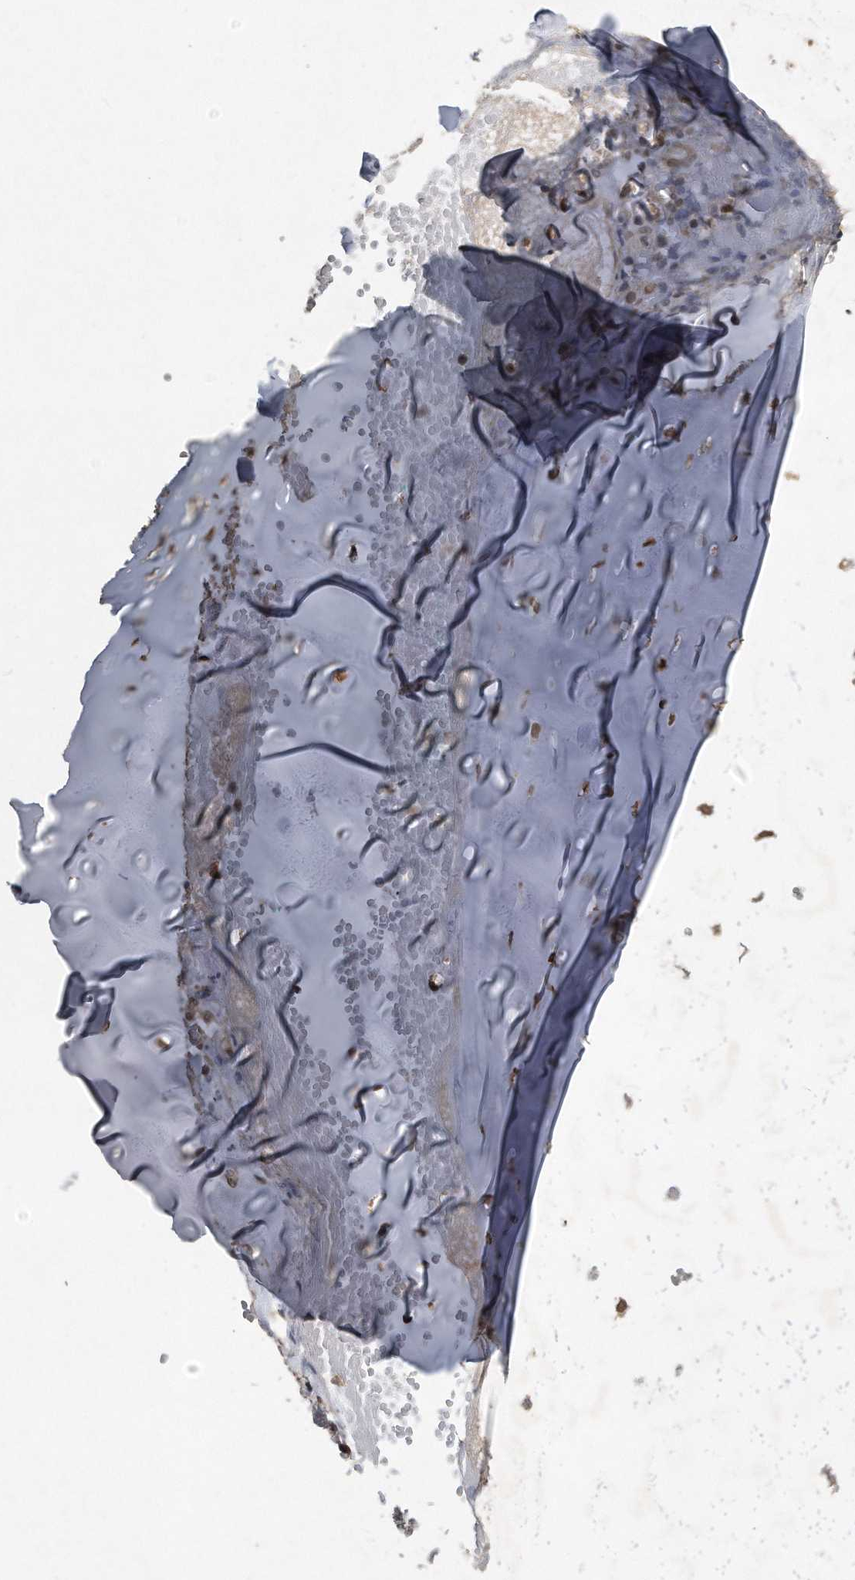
{"staining": {"intensity": "moderate", "quantity": "25%-75%", "location": "nuclear"}, "tissue": "soft tissue", "cell_type": "Chondrocytes", "image_type": "normal", "snomed": [{"axis": "morphology", "description": "Normal tissue, NOS"}, {"axis": "morphology", "description": "Basal cell carcinoma"}, {"axis": "topography", "description": "Cartilage tissue"}, {"axis": "topography", "description": "Nasopharynx"}, {"axis": "topography", "description": "Oral tissue"}], "caption": "Immunohistochemical staining of unremarkable human soft tissue displays 25%-75% levels of moderate nuclear protein expression in about 25%-75% of chondrocytes. (Stains: DAB in brown, nuclei in blue, Microscopy: brightfield microscopy at high magnification).", "gene": "CRYZL1", "patient": {"sex": "female", "age": 77}}